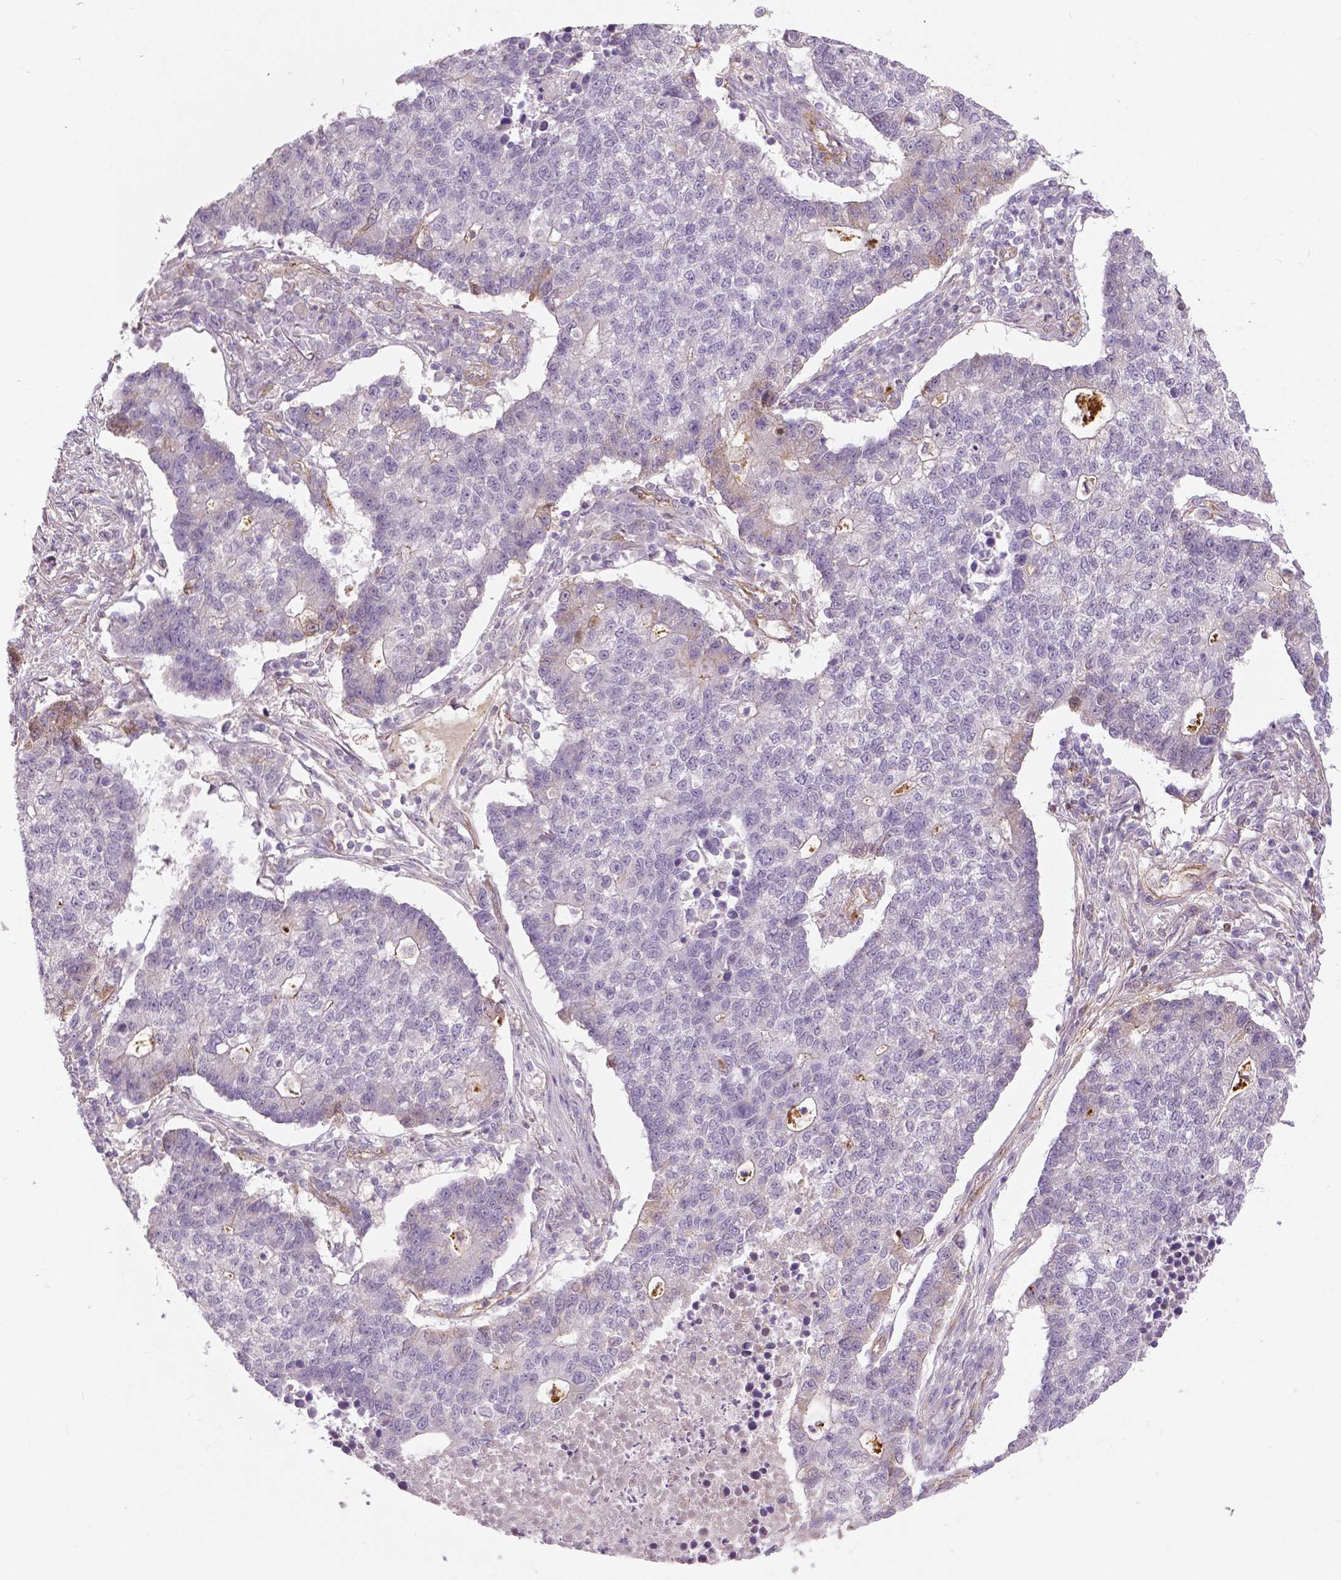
{"staining": {"intensity": "negative", "quantity": "none", "location": "none"}, "tissue": "lung cancer", "cell_type": "Tumor cells", "image_type": "cancer", "snomed": [{"axis": "morphology", "description": "Adenocarcinoma, NOS"}, {"axis": "topography", "description": "Lung"}], "caption": "This is an immunohistochemistry micrograph of lung cancer (adenocarcinoma). There is no positivity in tumor cells.", "gene": "FLT1", "patient": {"sex": "male", "age": 57}}